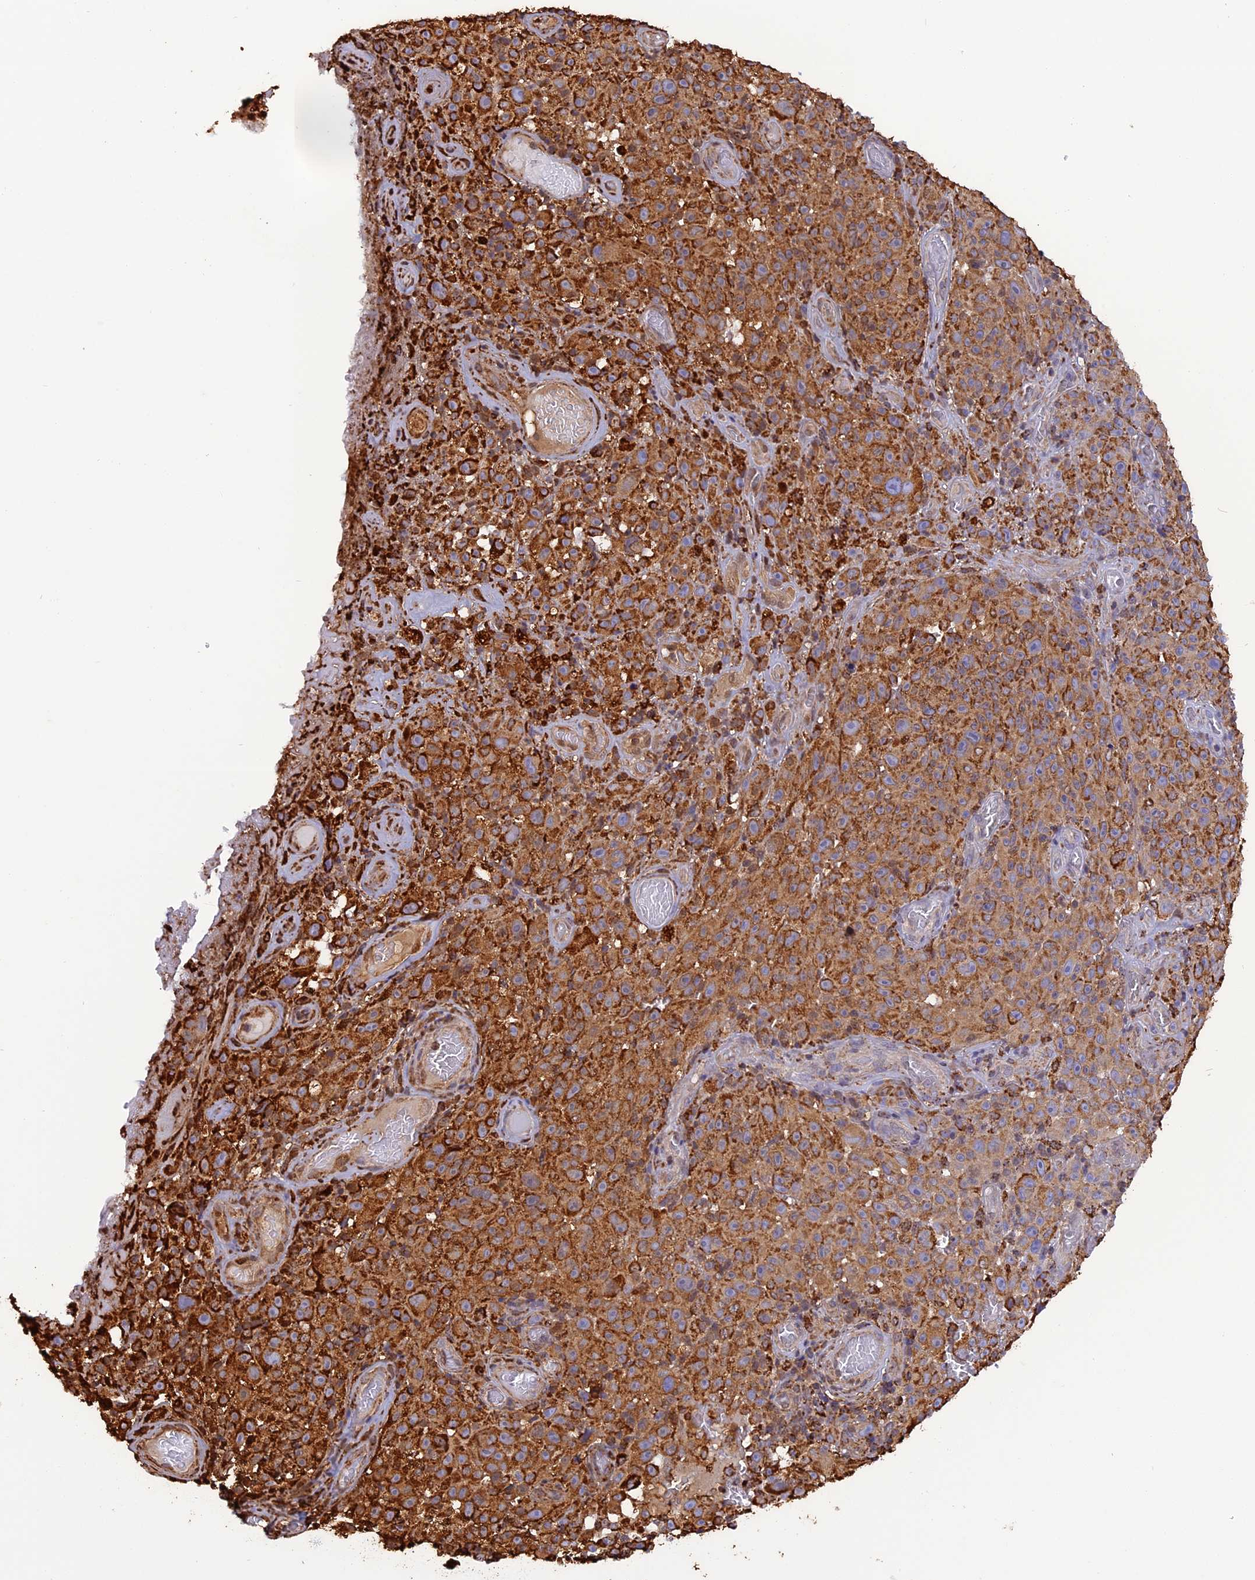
{"staining": {"intensity": "strong", "quantity": ">75%", "location": "cytoplasmic/membranous"}, "tissue": "melanoma", "cell_type": "Tumor cells", "image_type": "cancer", "snomed": [{"axis": "morphology", "description": "Malignant melanoma, NOS"}, {"axis": "topography", "description": "Skin"}], "caption": "DAB immunohistochemical staining of malignant melanoma exhibits strong cytoplasmic/membranous protein positivity in approximately >75% of tumor cells.", "gene": "KCNG1", "patient": {"sex": "female", "age": 82}}